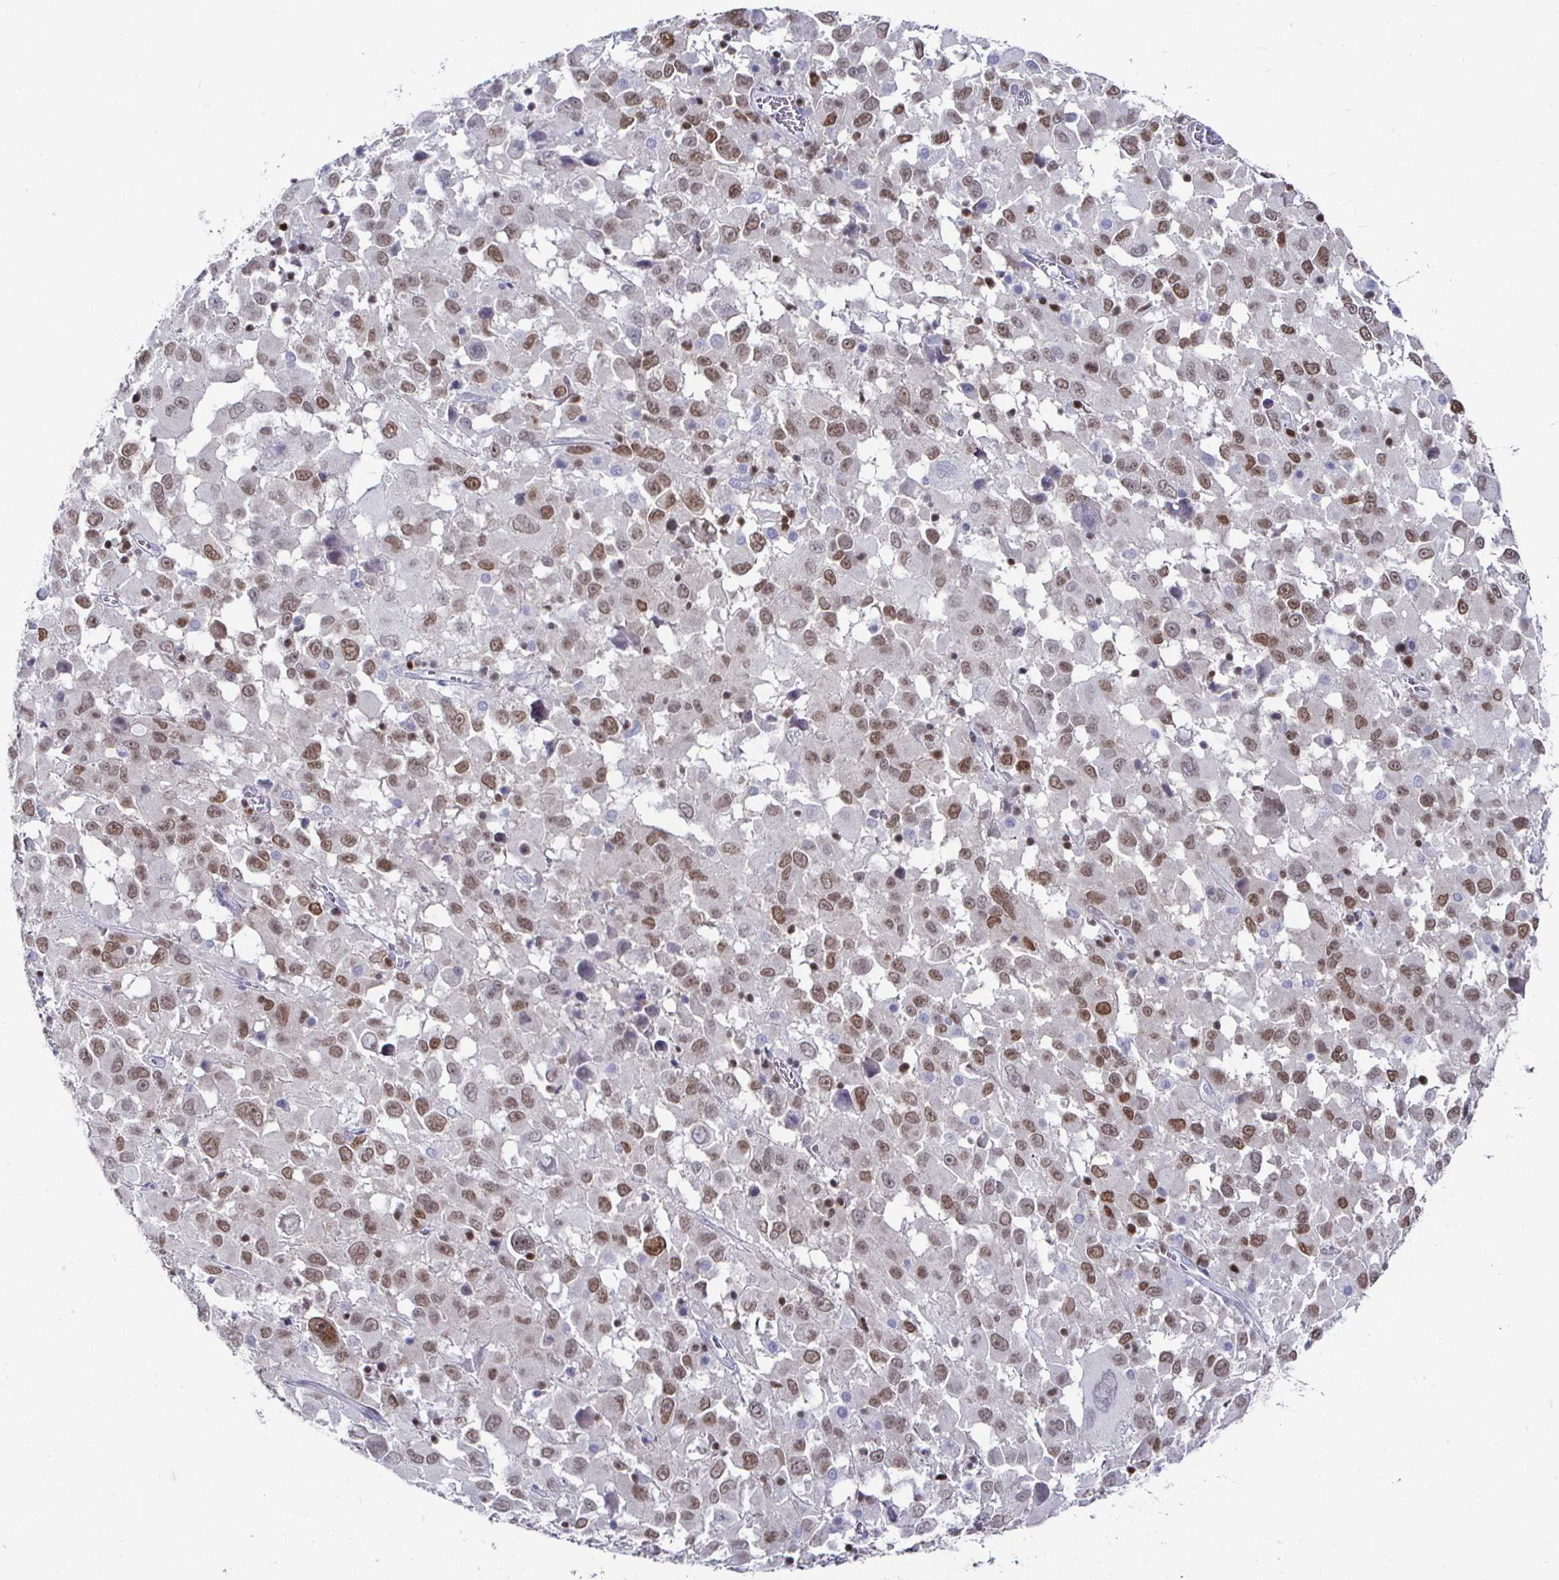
{"staining": {"intensity": "moderate", "quantity": ">75%", "location": "nuclear"}, "tissue": "melanoma", "cell_type": "Tumor cells", "image_type": "cancer", "snomed": [{"axis": "morphology", "description": "Malignant melanoma, Metastatic site"}, {"axis": "topography", "description": "Soft tissue"}], "caption": "Immunohistochemistry histopathology image of neoplastic tissue: melanoma stained using immunohistochemistry (IHC) displays medium levels of moderate protein expression localized specifically in the nuclear of tumor cells, appearing as a nuclear brown color.", "gene": "RUNX2", "patient": {"sex": "male", "age": 50}}